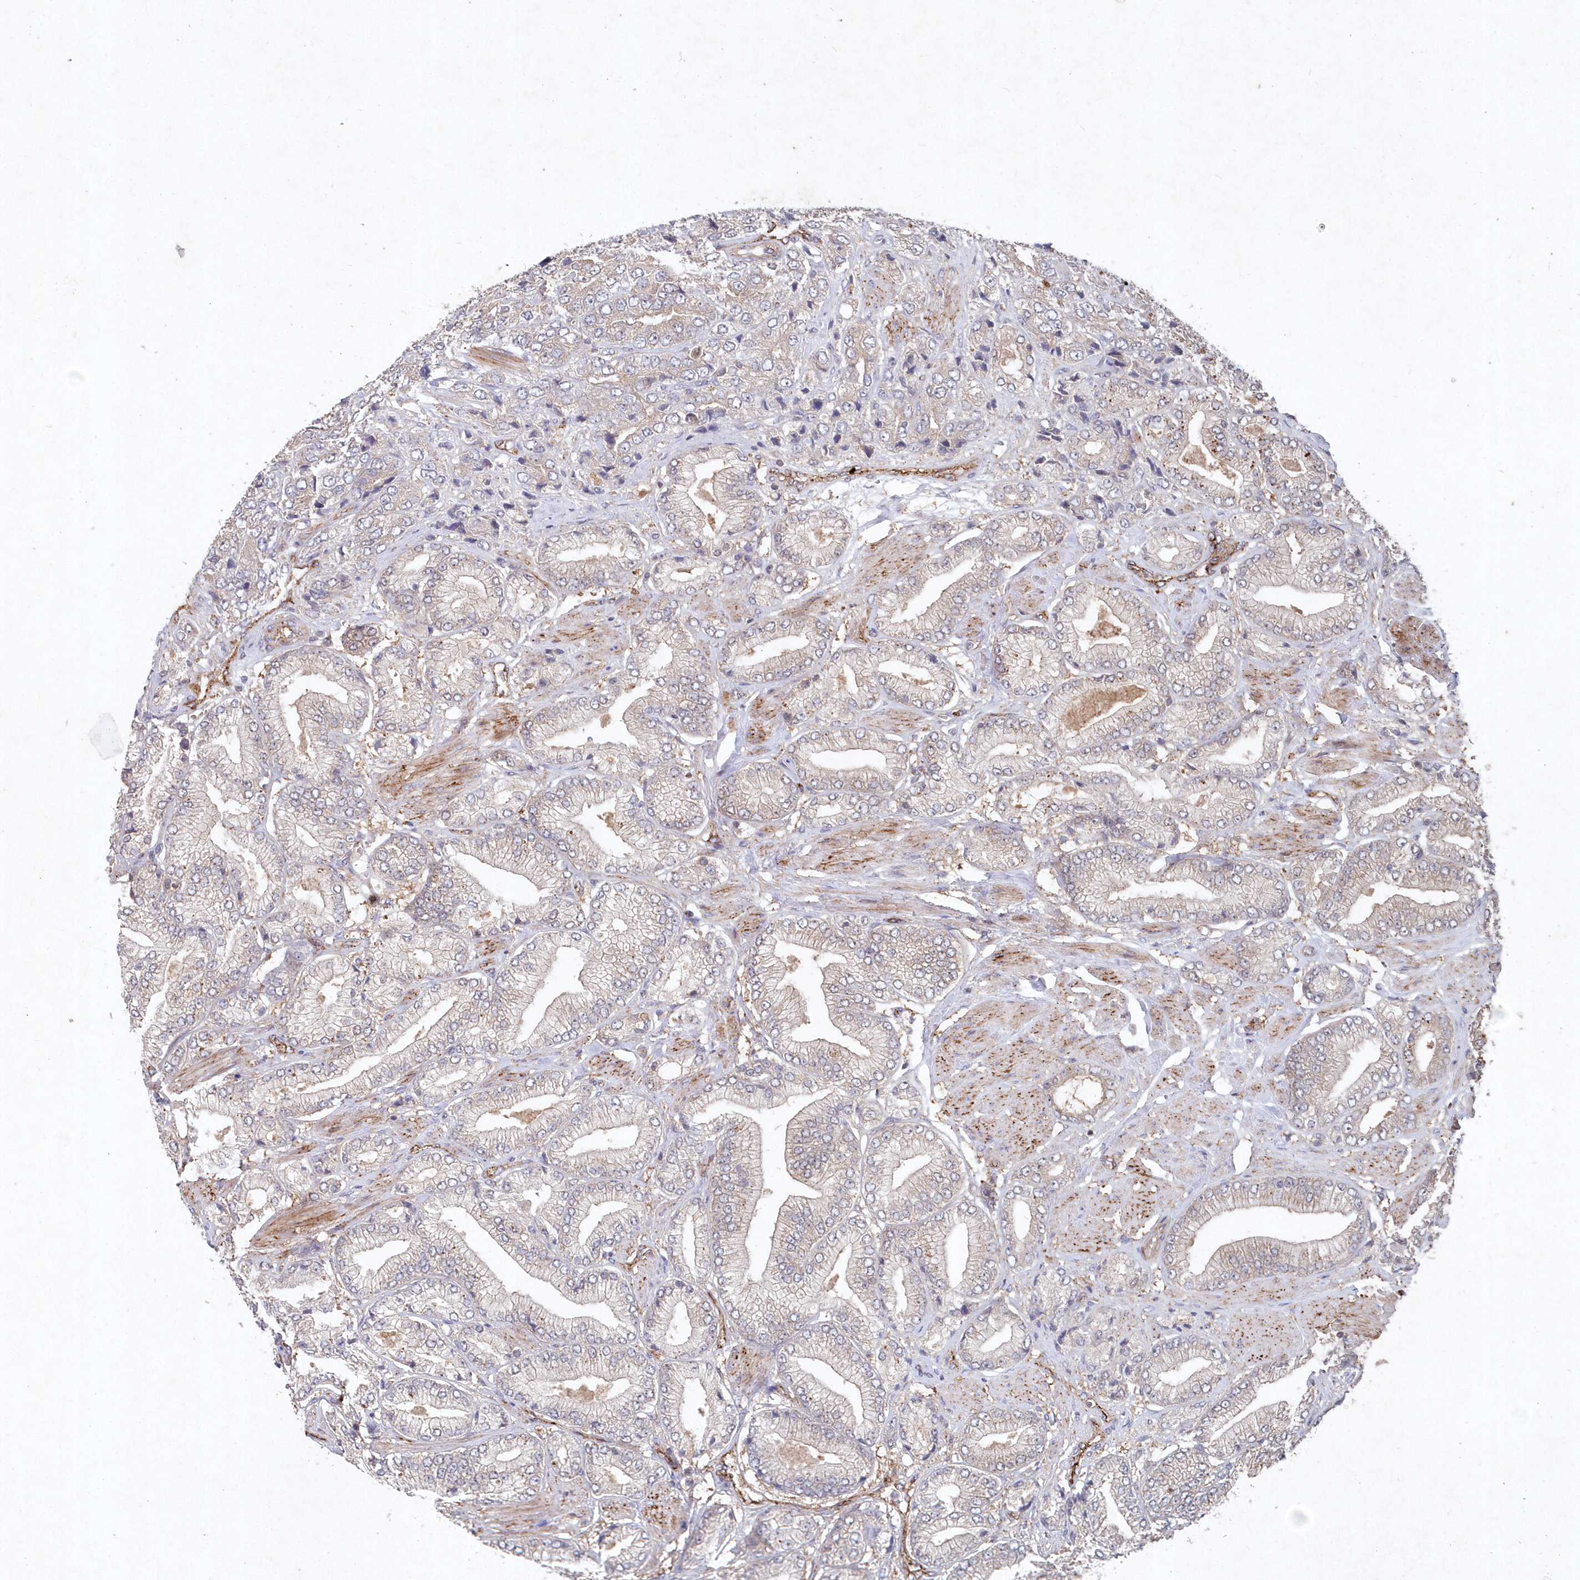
{"staining": {"intensity": "negative", "quantity": "none", "location": "none"}, "tissue": "prostate cancer", "cell_type": "Tumor cells", "image_type": "cancer", "snomed": [{"axis": "morphology", "description": "Adenocarcinoma, High grade"}, {"axis": "topography", "description": "Prostate"}], "caption": "Immunohistochemistry (IHC) histopathology image of human prostate cancer (adenocarcinoma (high-grade)) stained for a protein (brown), which reveals no staining in tumor cells.", "gene": "ABHD14B", "patient": {"sex": "male", "age": 50}}